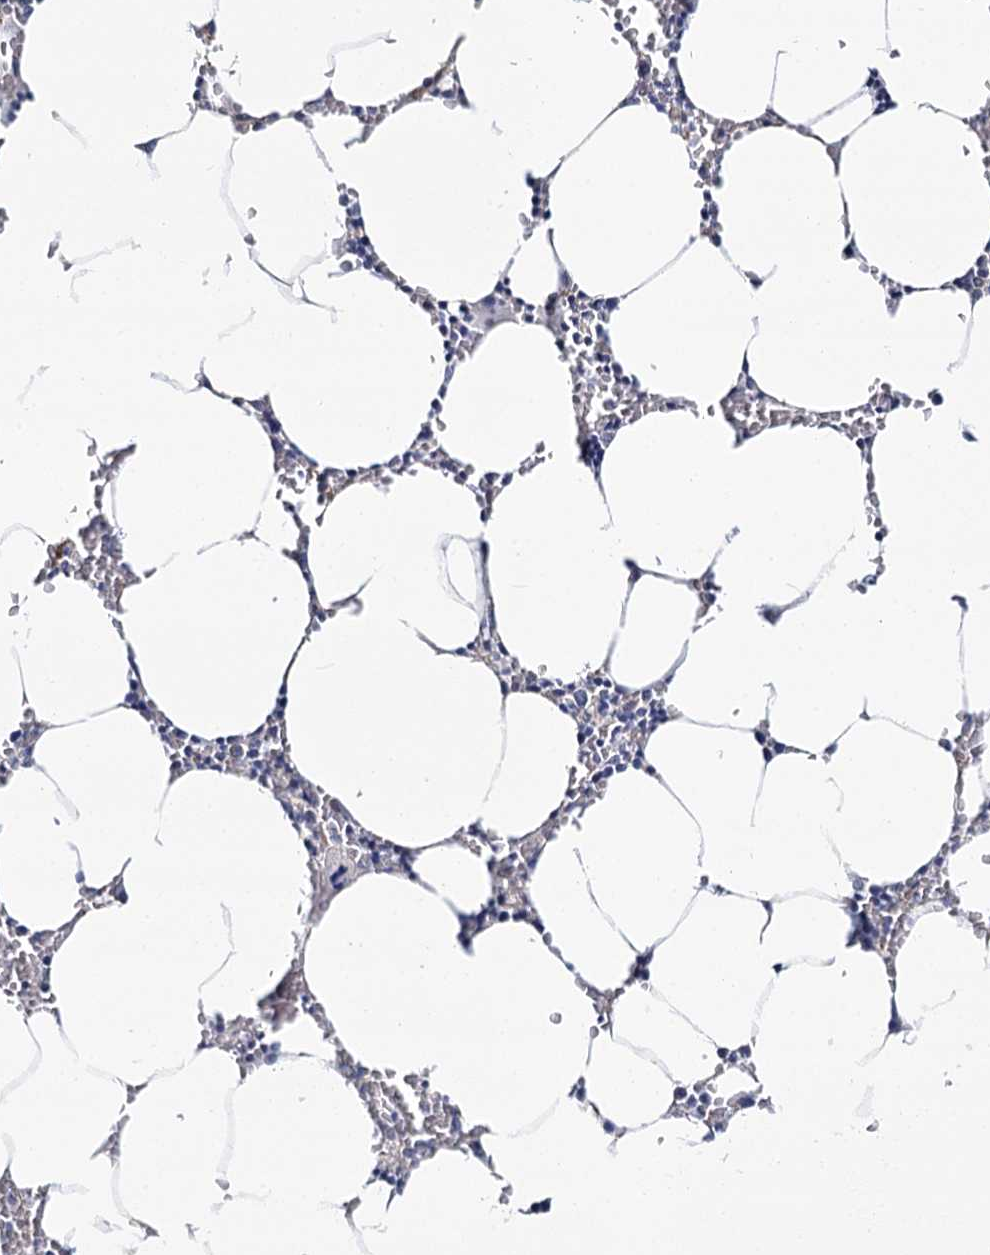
{"staining": {"intensity": "negative", "quantity": "none", "location": "none"}, "tissue": "bone marrow", "cell_type": "Hematopoietic cells", "image_type": "normal", "snomed": [{"axis": "morphology", "description": "Normal tissue, NOS"}, {"axis": "topography", "description": "Bone marrow"}], "caption": "Micrograph shows no protein expression in hematopoietic cells of unremarkable bone marrow. (Stains: DAB (3,3'-diaminobenzidine) immunohistochemistry (IHC) with hematoxylin counter stain, Microscopy: brightfield microscopy at high magnification).", "gene": "TEX12", "patient": {"sex": "male", "age": 70}}